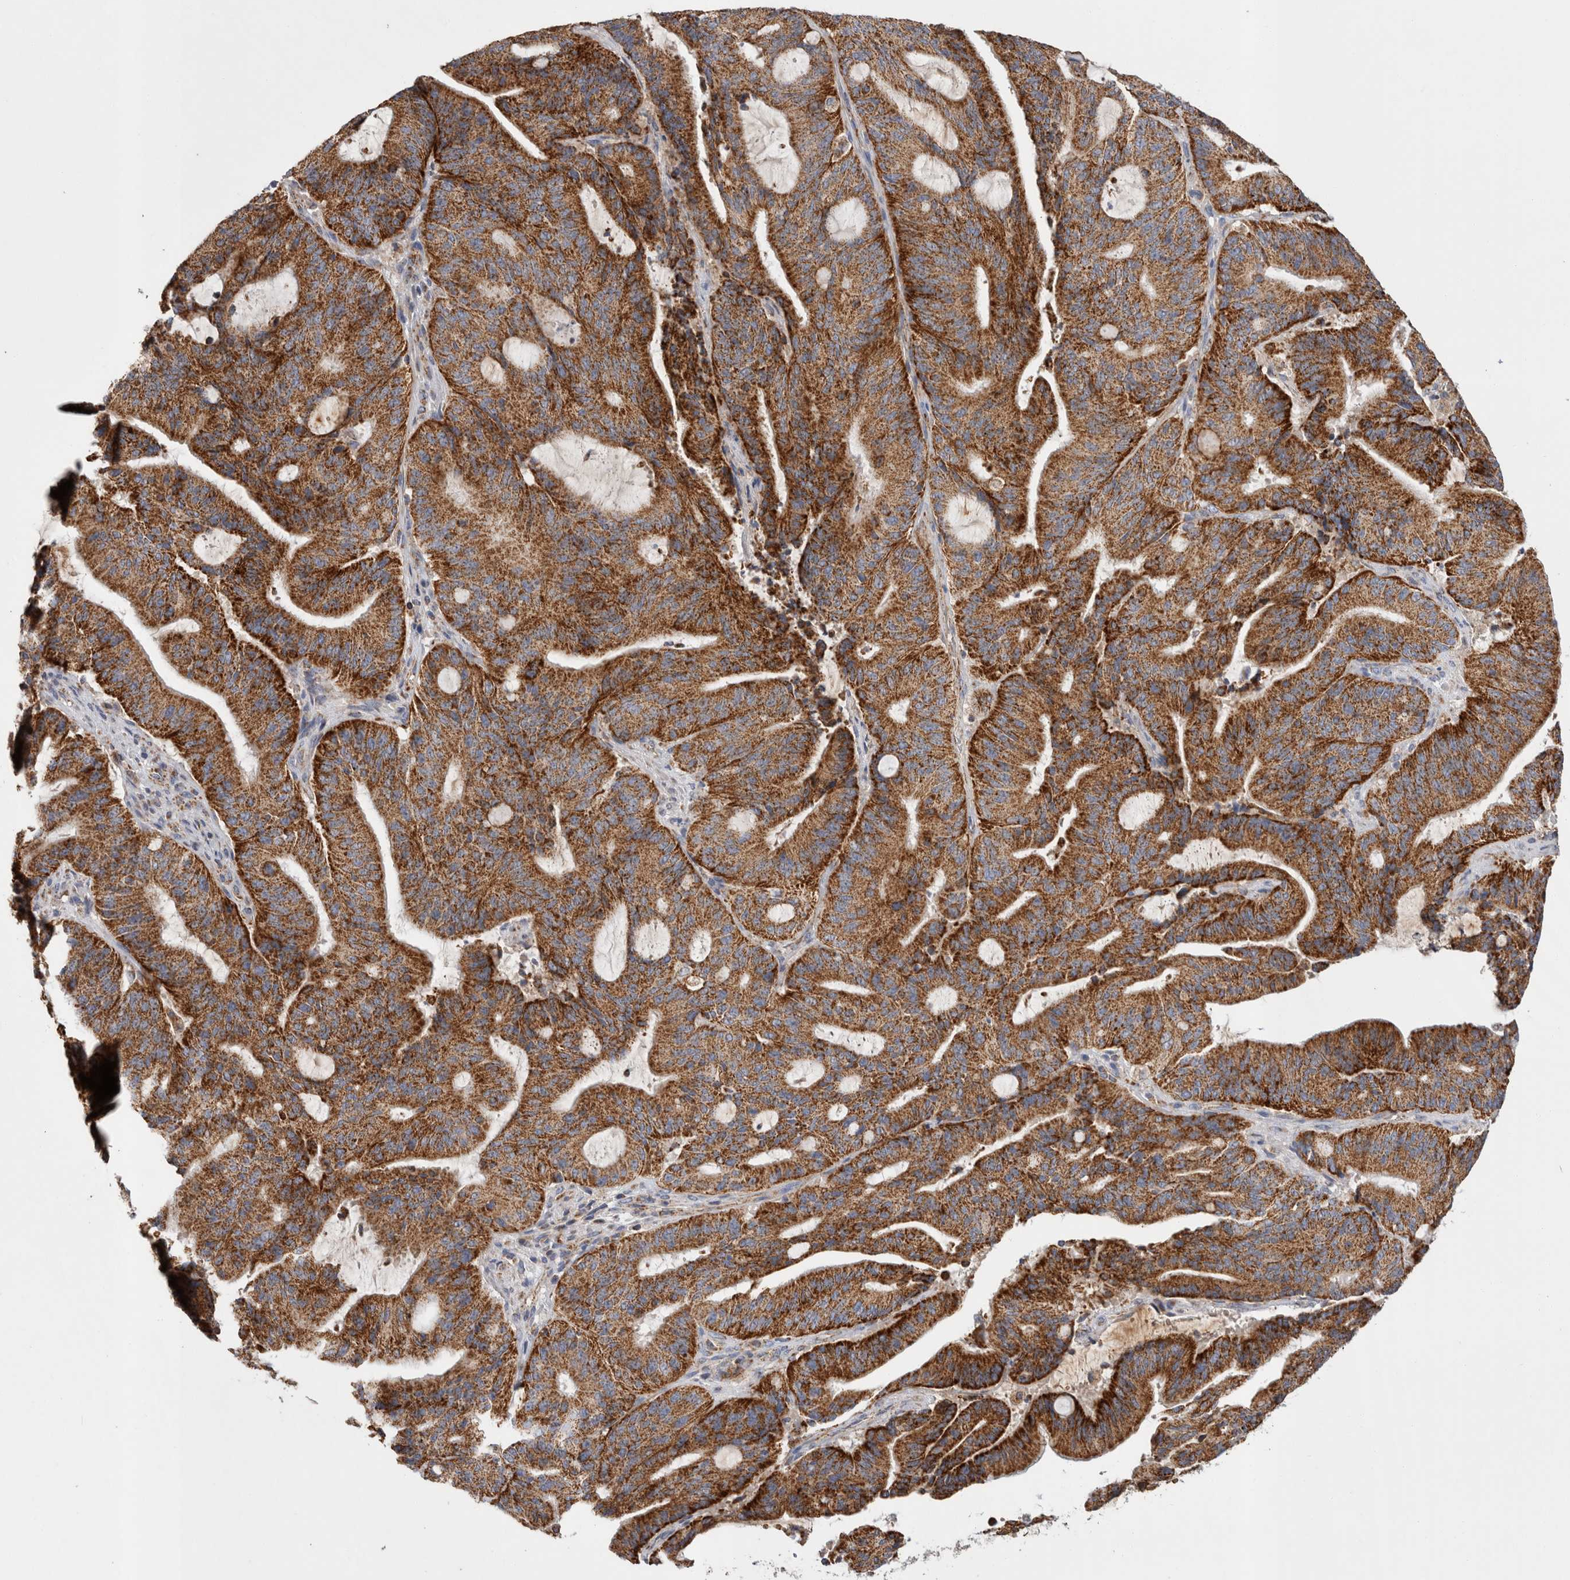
{"staining": {"intensity": "strong", "quantity": ">75%", "location": "cytoplasmic/membranous"}, "tissue": "liver cancer", "cell_type": "Tumor cells", "image_type": "cancer", "snomed": [{"axis": "morphology", "description": "Normal tissue, NOS"}, {"axis": "morphology", "description": "Cholangiocarcinoma"}, {"axis": "topography", "description": "Liver"}, {"axis": "topography", "description": "Peripheral nerve tissue"}], "caption": "Strong cytoplasmic/membranous expression is seen in approximately >75% of tumor cells in liver cholangiocarcinoma.", "gene": "IARS2", "patient": {"sex": "female", "age": 73}}